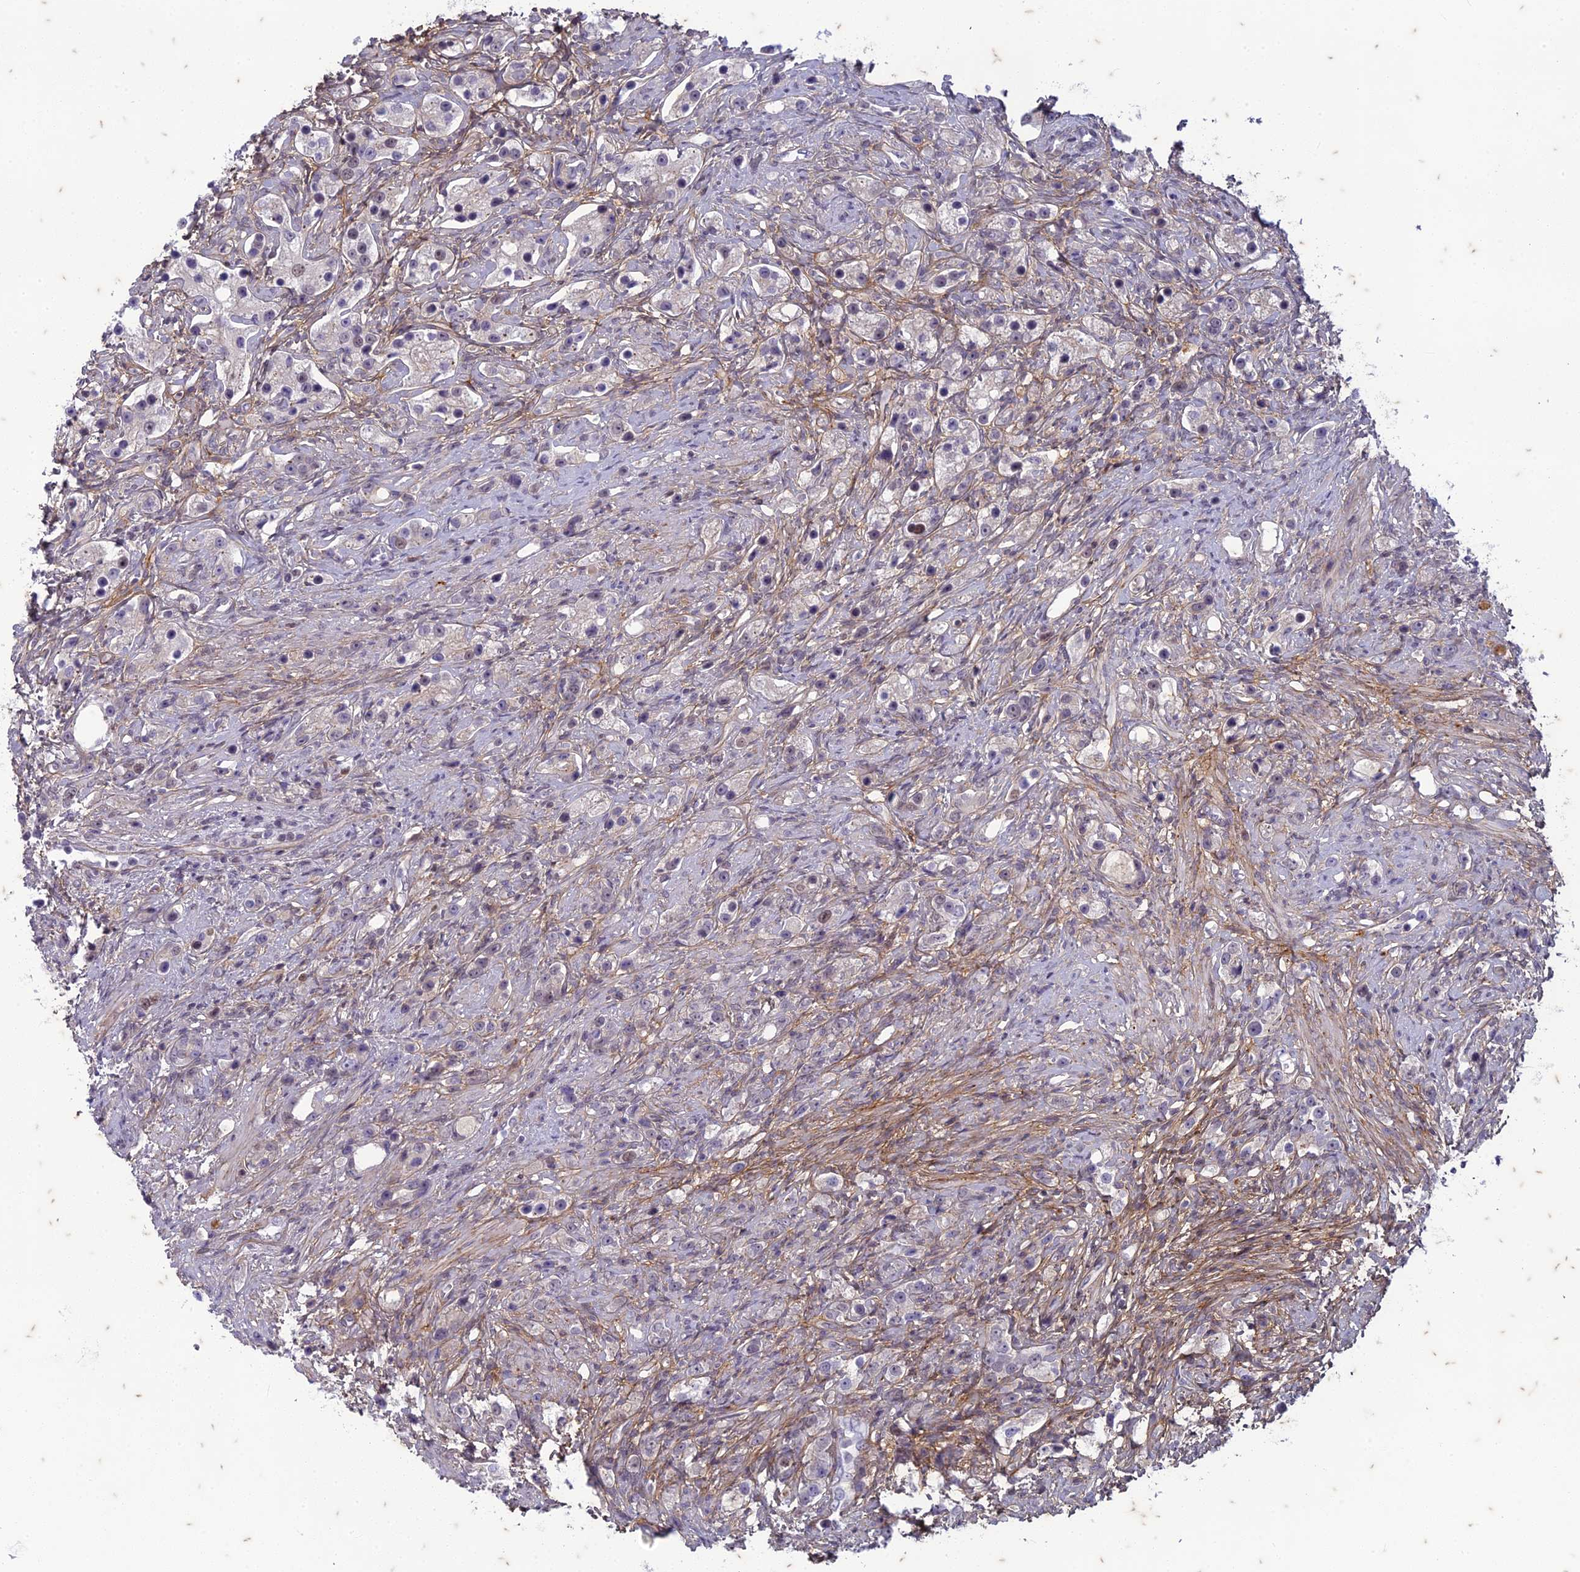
{"staining": {"intensity": "negative", "quantity": "none", "location": "none"}, "tissue": "prostate cancer", "cell_type": "Tumor cells", "image_type": "cancer", "snomed": [{"axis": "morphology", "description": "Adenocarcinoma, High grade"}, {"axis": "topography", "description": "Prostate"}], "caption": "An immunohistochemistry (IHC) micrograph of prostate cancer (high-grade adenocarcinoma) is shown. There is no staining in tumor cells of prostate cancer (high-grade adenocarcinoma).", "gene": "PABPN1L", "patient": {"sex": "male", "age": 63}}